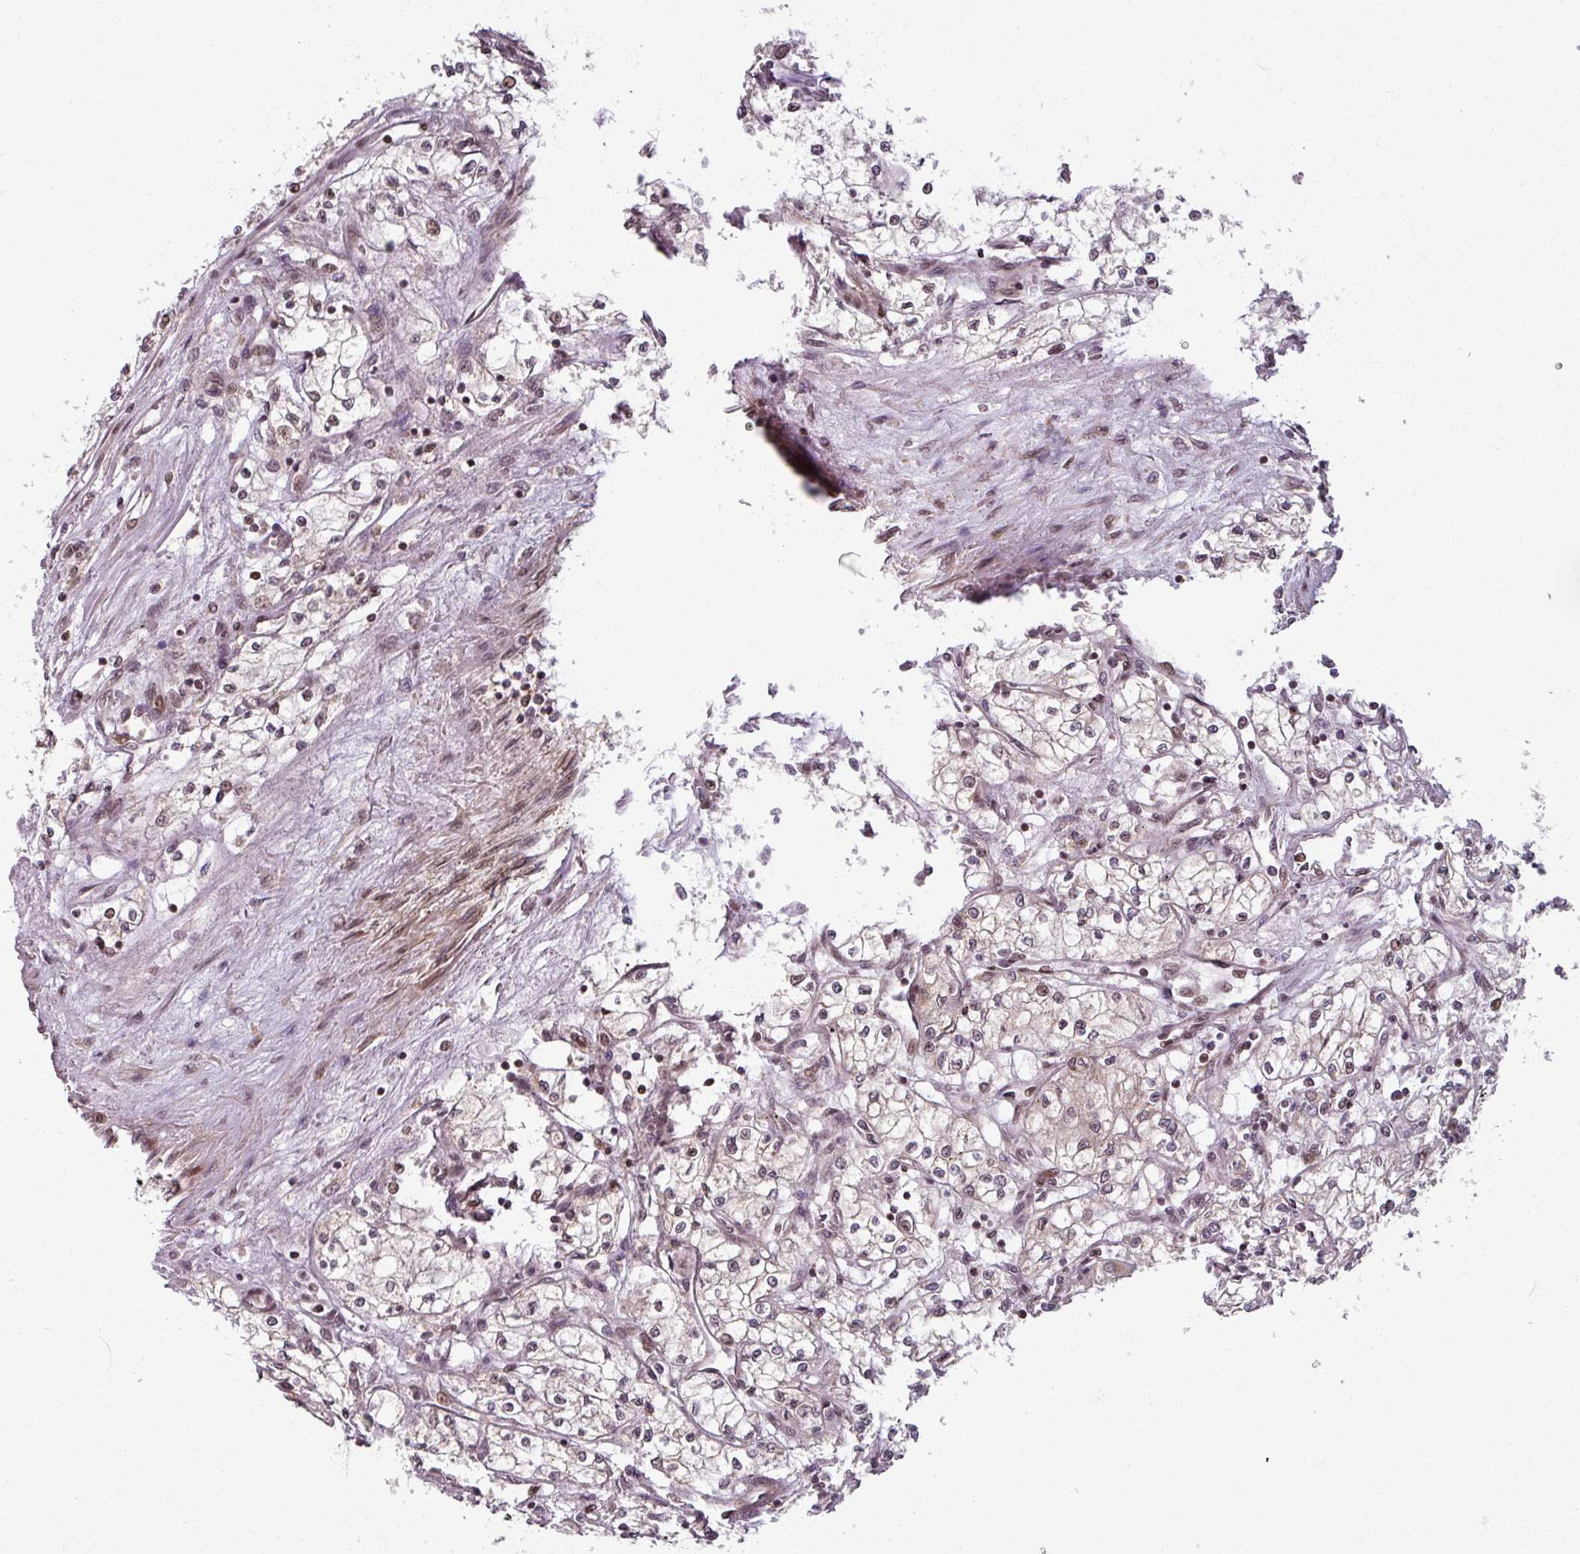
{"staining": {"intensity": "moderate", "quantity": "<25%", "location": "nuclear"}, "tissue": "renal cancer", "cell_type": "Tumor cells", "image_type": "cancer", "snomed": [{"axis": "morphology", "description": "Adenocarcinoma, NOS"}, {"axis": "topography", "description": "Kidney"}], "caption": "IHC (DAB) staining of adenocarcinoma (renal) shows moderate nuclear protein staining in approximately <25% of tumor cells.", "gene": "SWI5", "patient": {"sex": "male", "age": 59}}